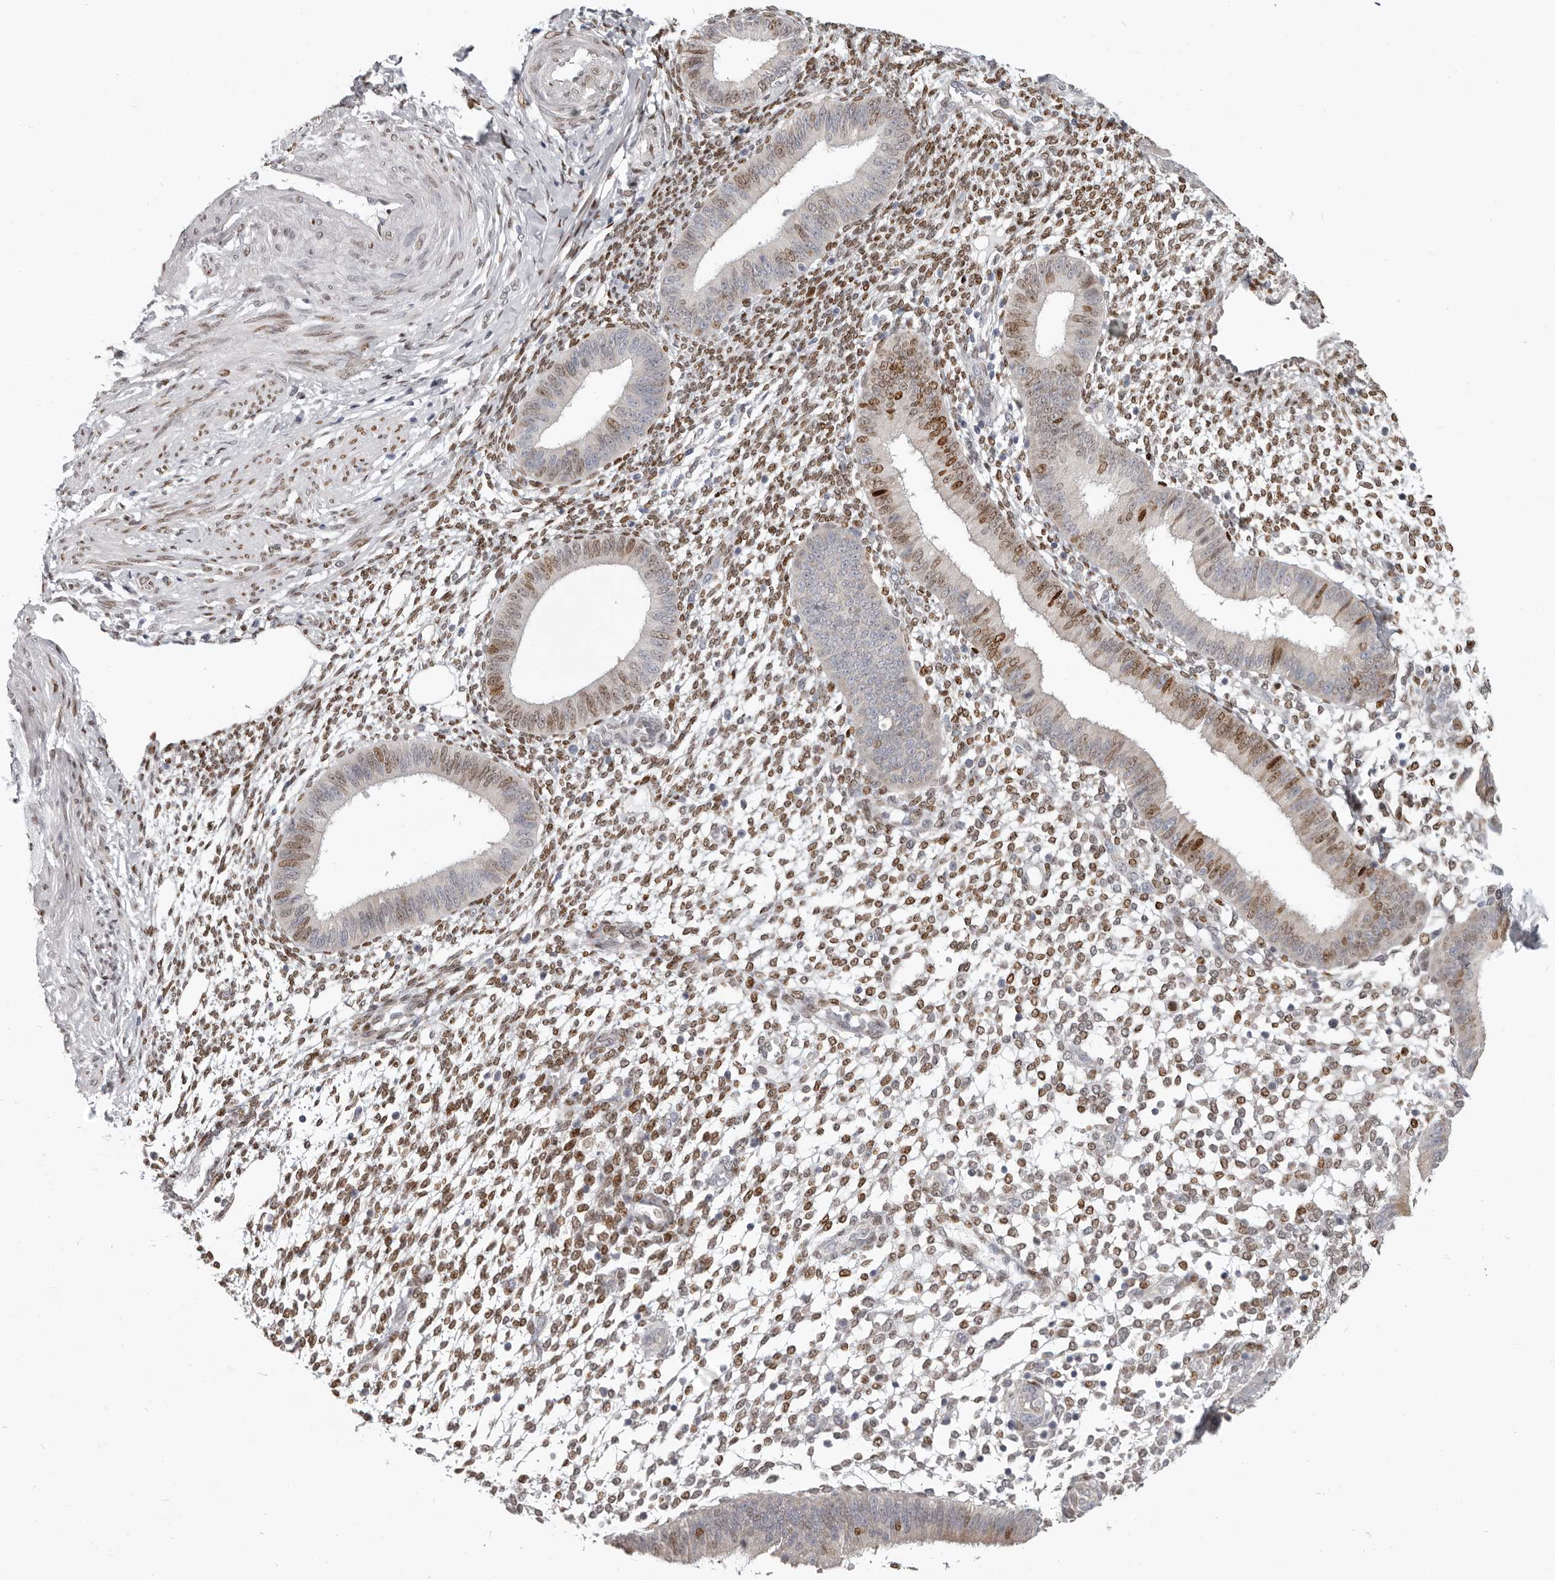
{"staining": {"intensity": "moderate", "quantity": ">75%", "location": "nuclear"}, "tissue": "endometrium", "cell_type": "Cells in endometrial stroma", "image_type": "normal", "snomed": [{"axis": "morphology", "description": "Normal tissue, NOS"}, {"axis": "topography", "description": "Uterus"}, {"axis": "topography", "description": "Endometrium"}], "caption": "A brown stain labels moderate nuclear expression of a protein in cells in endometrial stroma of unremarkable human endometrium.", "gene": "SRP19", "patient": {"sex": "female", "age": 48}}